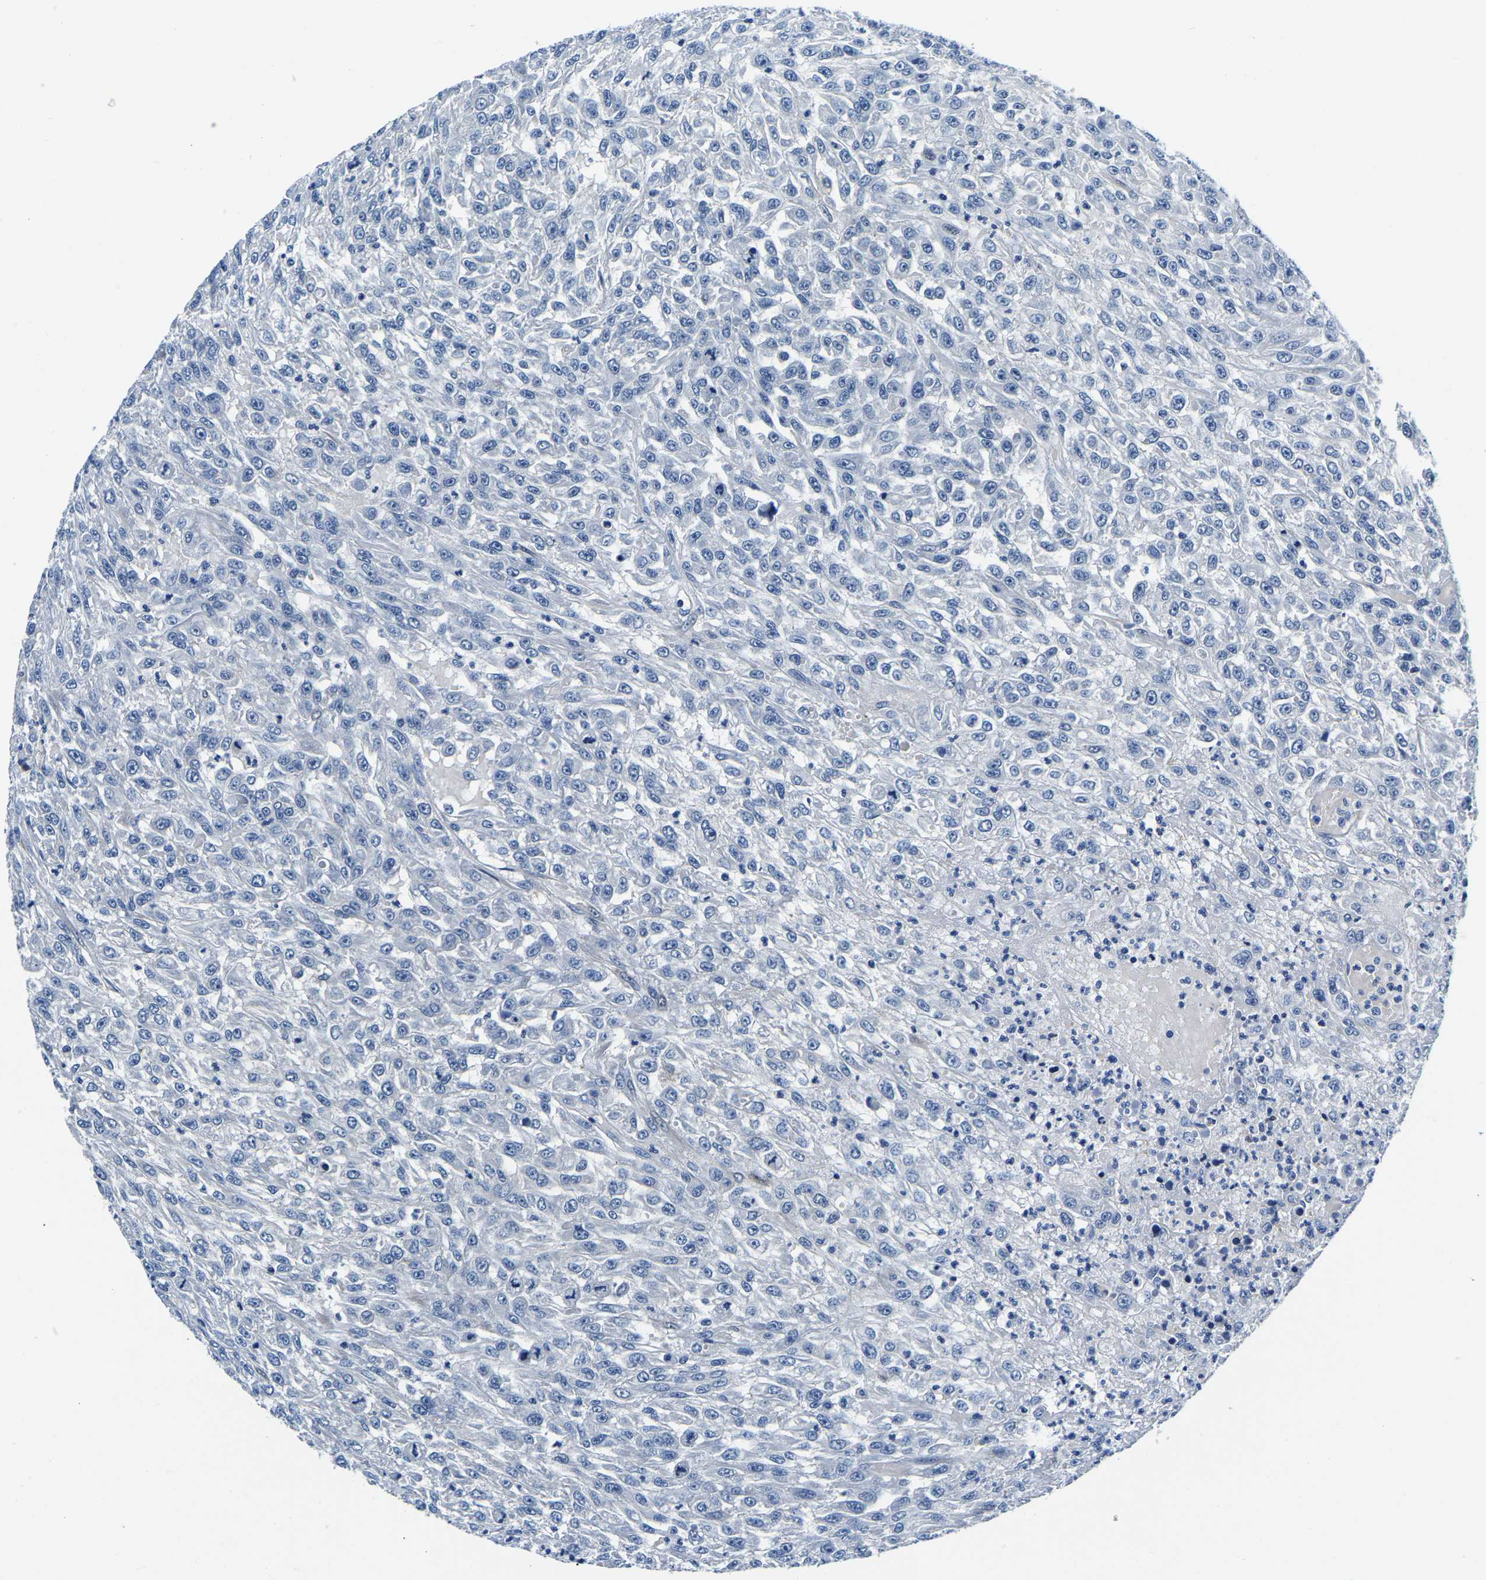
{"staining": {"intensity": "negative", "quantity": "none", "location": "none"}, "tissue": "urothelial cancer", "cell_type": "Tumor cells", "image_type": "cancer", "snomed": [{"axis": "morphology", "description": "Urothelial carcinoma, High grade"}, {"axis": "topography", "description": "Urinary bladder"}], "caption": "Protein analysis of urothelial cancer shows no significant positivity in tumor cells.", "gene": "ACO1", "patient": {"sex": "male", "age": 46}}